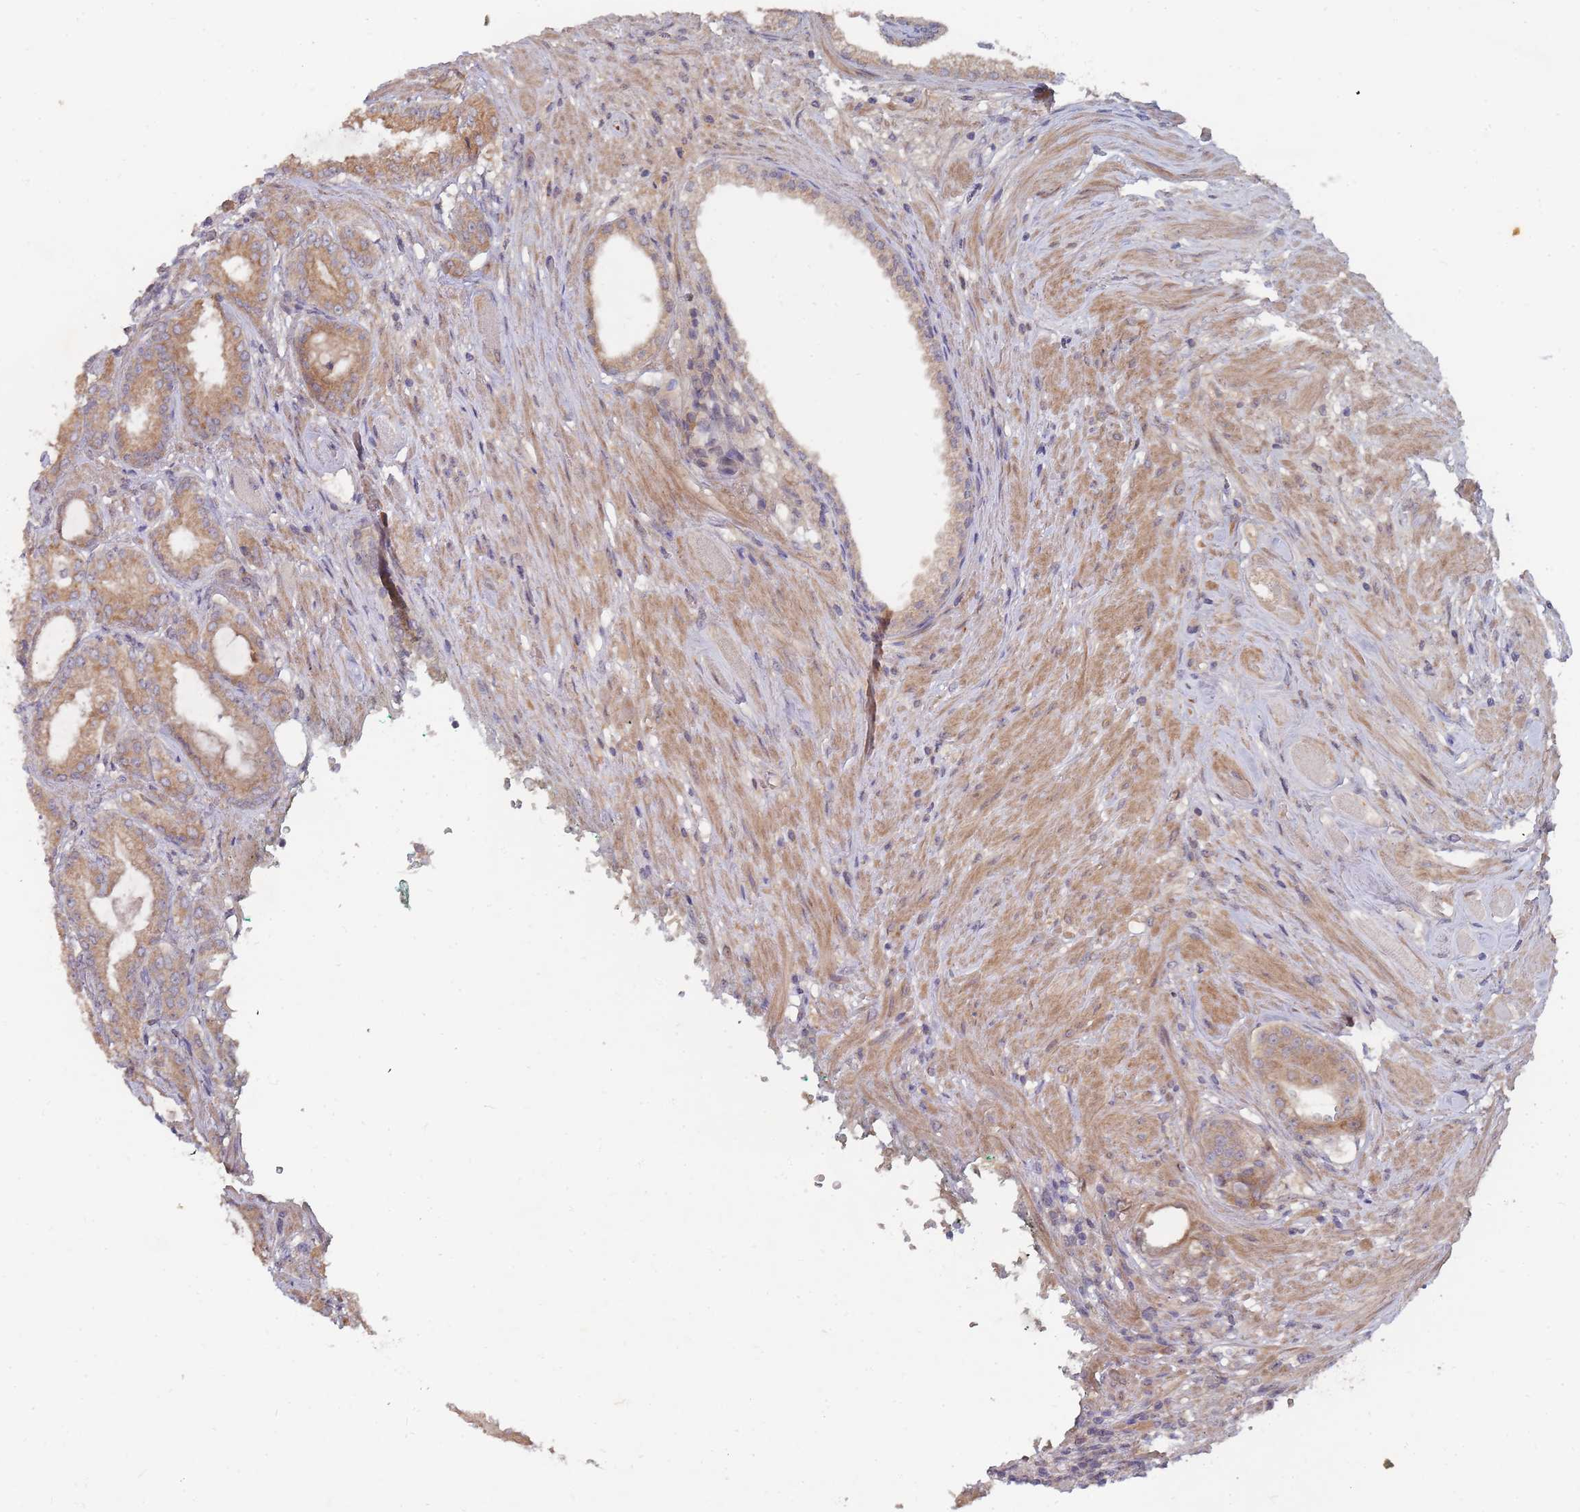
{"staining": {"intensity": "moderate", "quantity": ">75%", "location": "cytoplasmic/membranous"}, "tissue": "prostate cancer", "cell_type": "Tumor cells", "image_type": "cancer", "snomed": [{"axis": "morphology", "description": "Adenocarcinoma, High grade"}, {"axis": "topography", "description": "Prostate"}], "caption": "There is medium levels of moderate cytoplasmic/membranous expression in tumor cells of adenocarcinoma (high-grade) (prostate), as demonstrated by immunohistochemical staining (brown color).", "gene": "SLC35F5", "patient": {"sex": "male", "age": 71}}